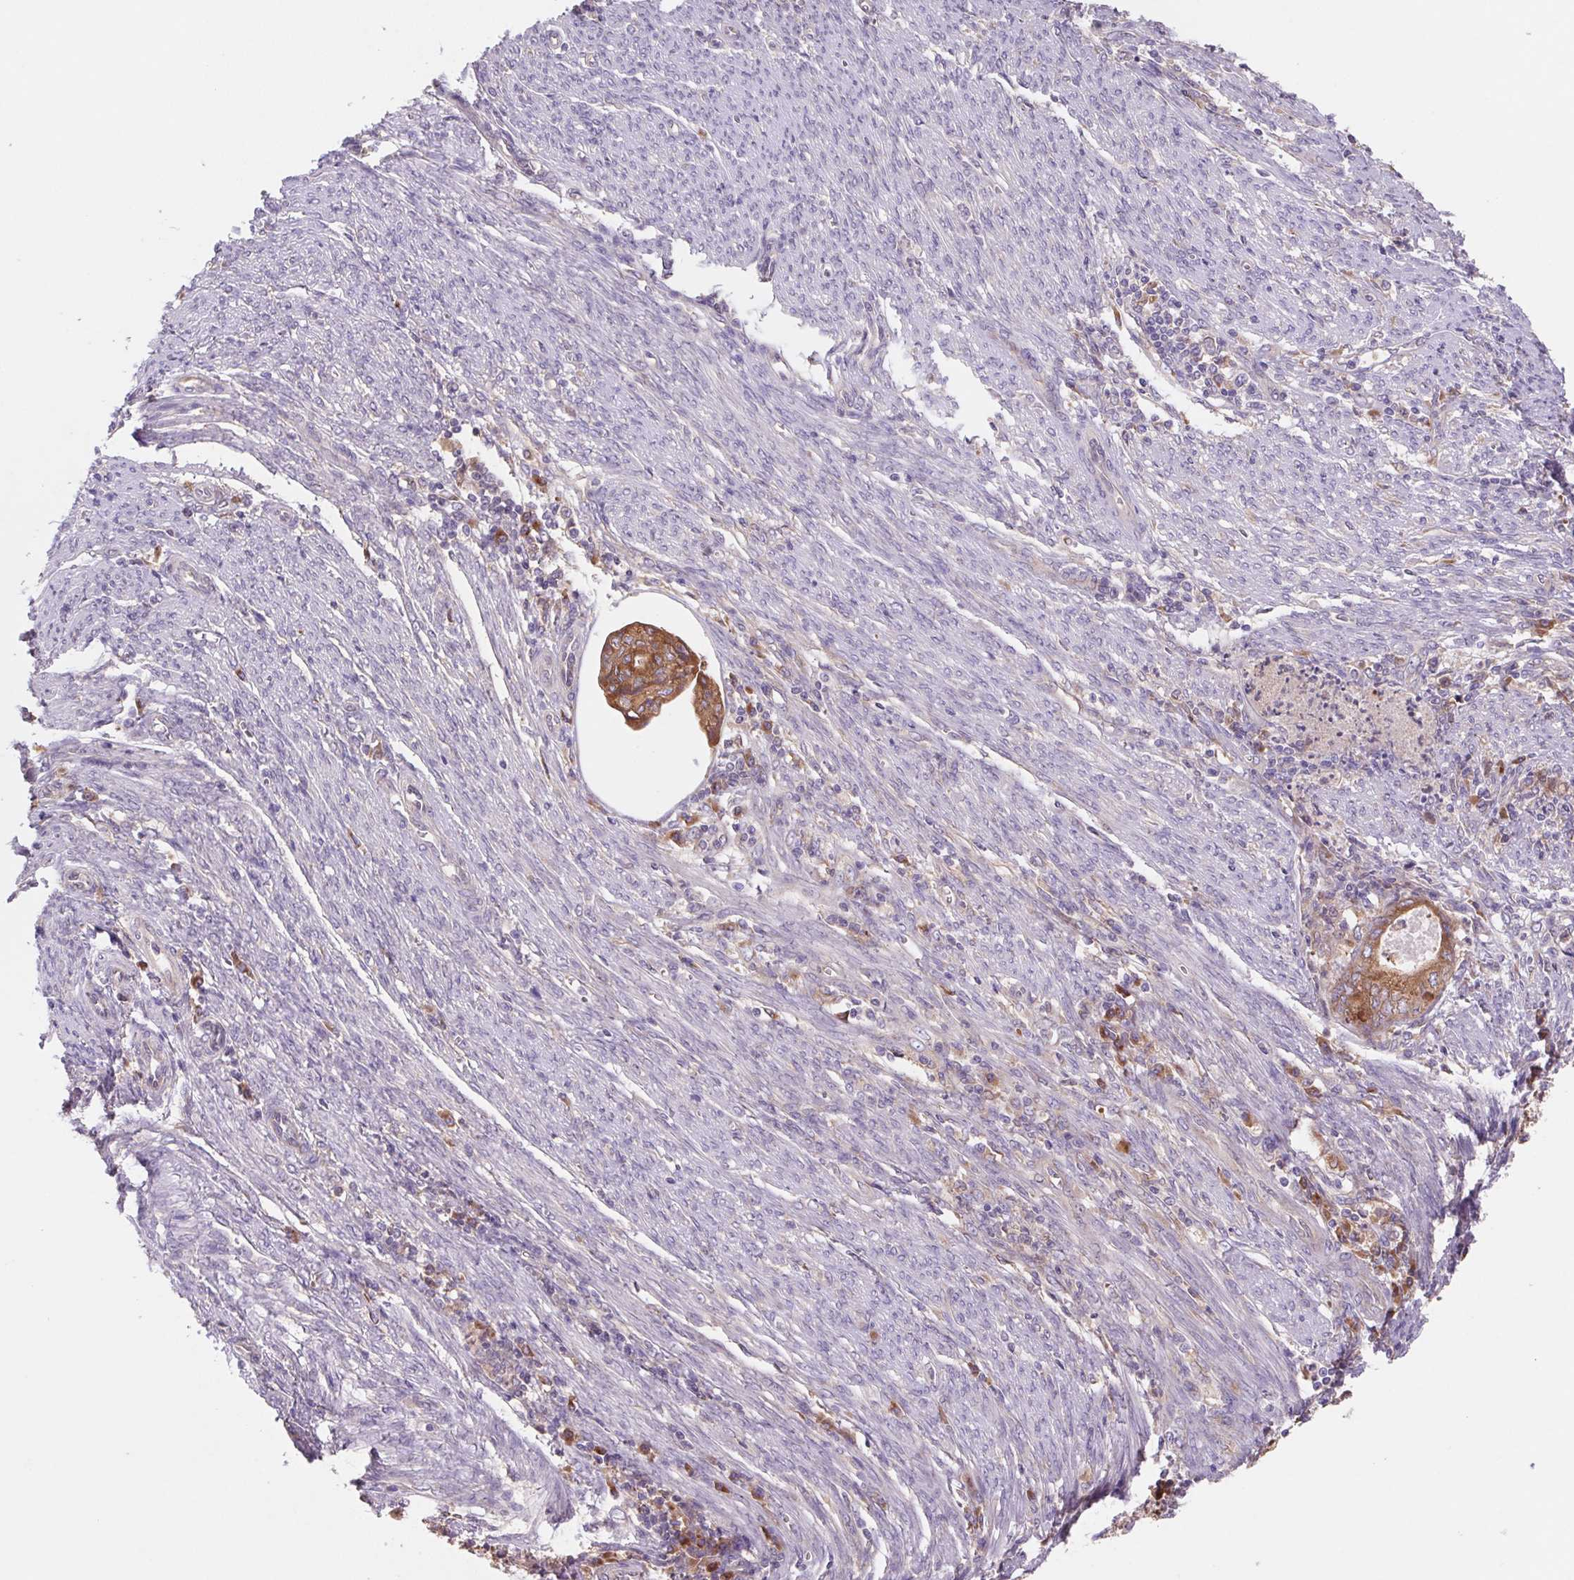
{"staining": {"intensity": "moderate", "quantity": ">75%", "location": "cytoplasmic/membranous"}, "tissue": "endometrial cancer", "cell_type": "Tumor cells", "image_type": "cancer", "snomed": [{"axis": "morphology", "description": "Adenocarcinoma, NOS"}, {"axis": "topography", "description": "Endometrium"}], "caption": "Endometrial cancer tissue demonstrates moderate cytoplasmic/membranous positivity in approximately >75% of tumor cells, visualized by immunohistochemistry.", "gene": "RAB1A", "patient": {"sex": "female", "age": 79}}